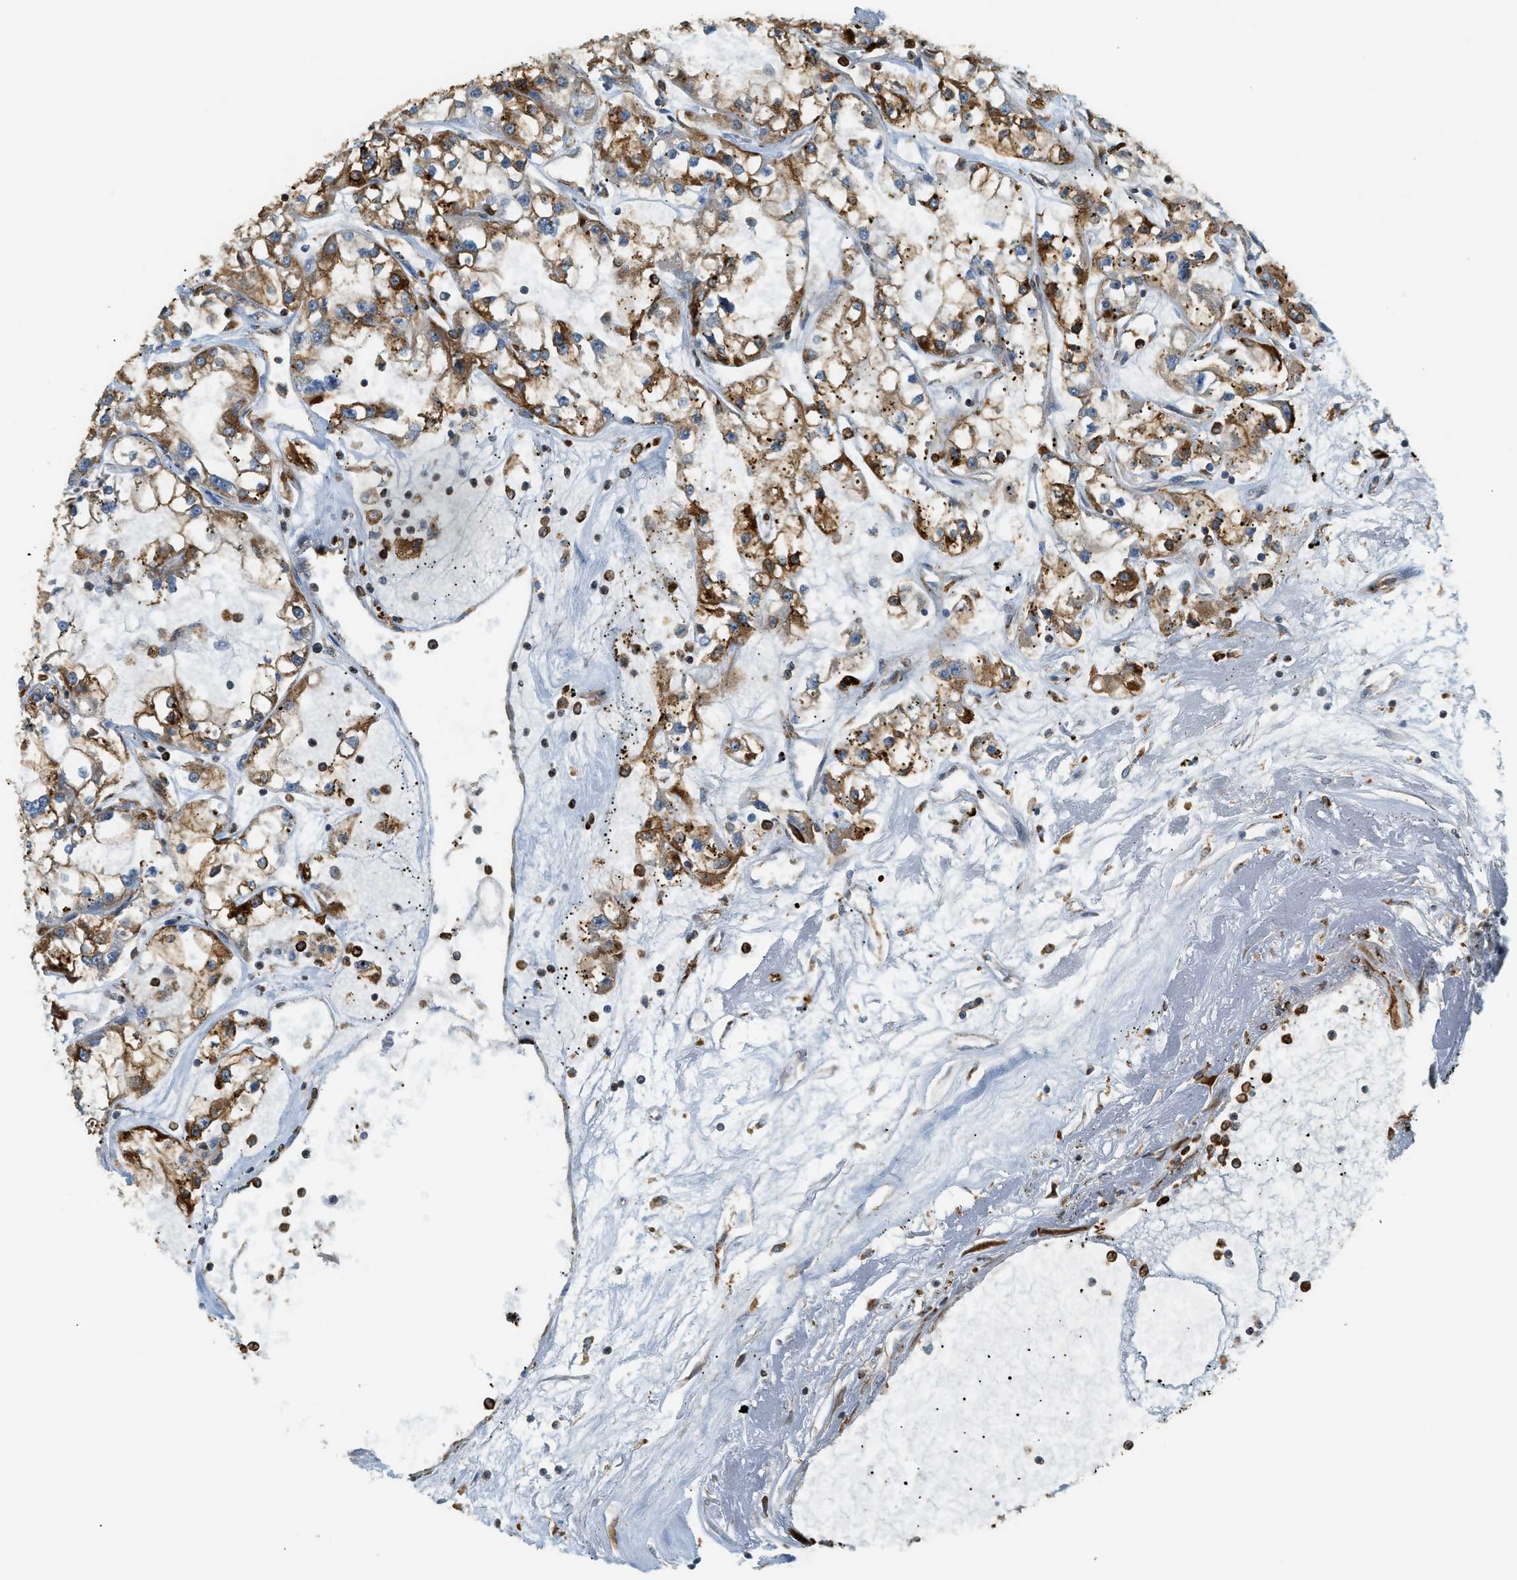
{"staining": {"intensity": "moderate", "quantity": ">75%", "location": "cytoplasmic/membranous"}, "tissue": "renal cancer", "cell_type": "Tumor cells", "image_type": "cancer", "snomed": [{"axis": "morphology", "description": "Adenocarcinoma, NOS"}, {"axis": "topography", "description": "Kidney"}], "caption": "About >75% of tumor cells in renal cancer (adenocarcinoma) reveal moderate cytoplasmic/membranous protein positivity as visualized by brown immunohistochemical staining.", "gene": "SEMA4D", "patient": {"sex": "female", "age": 52}}